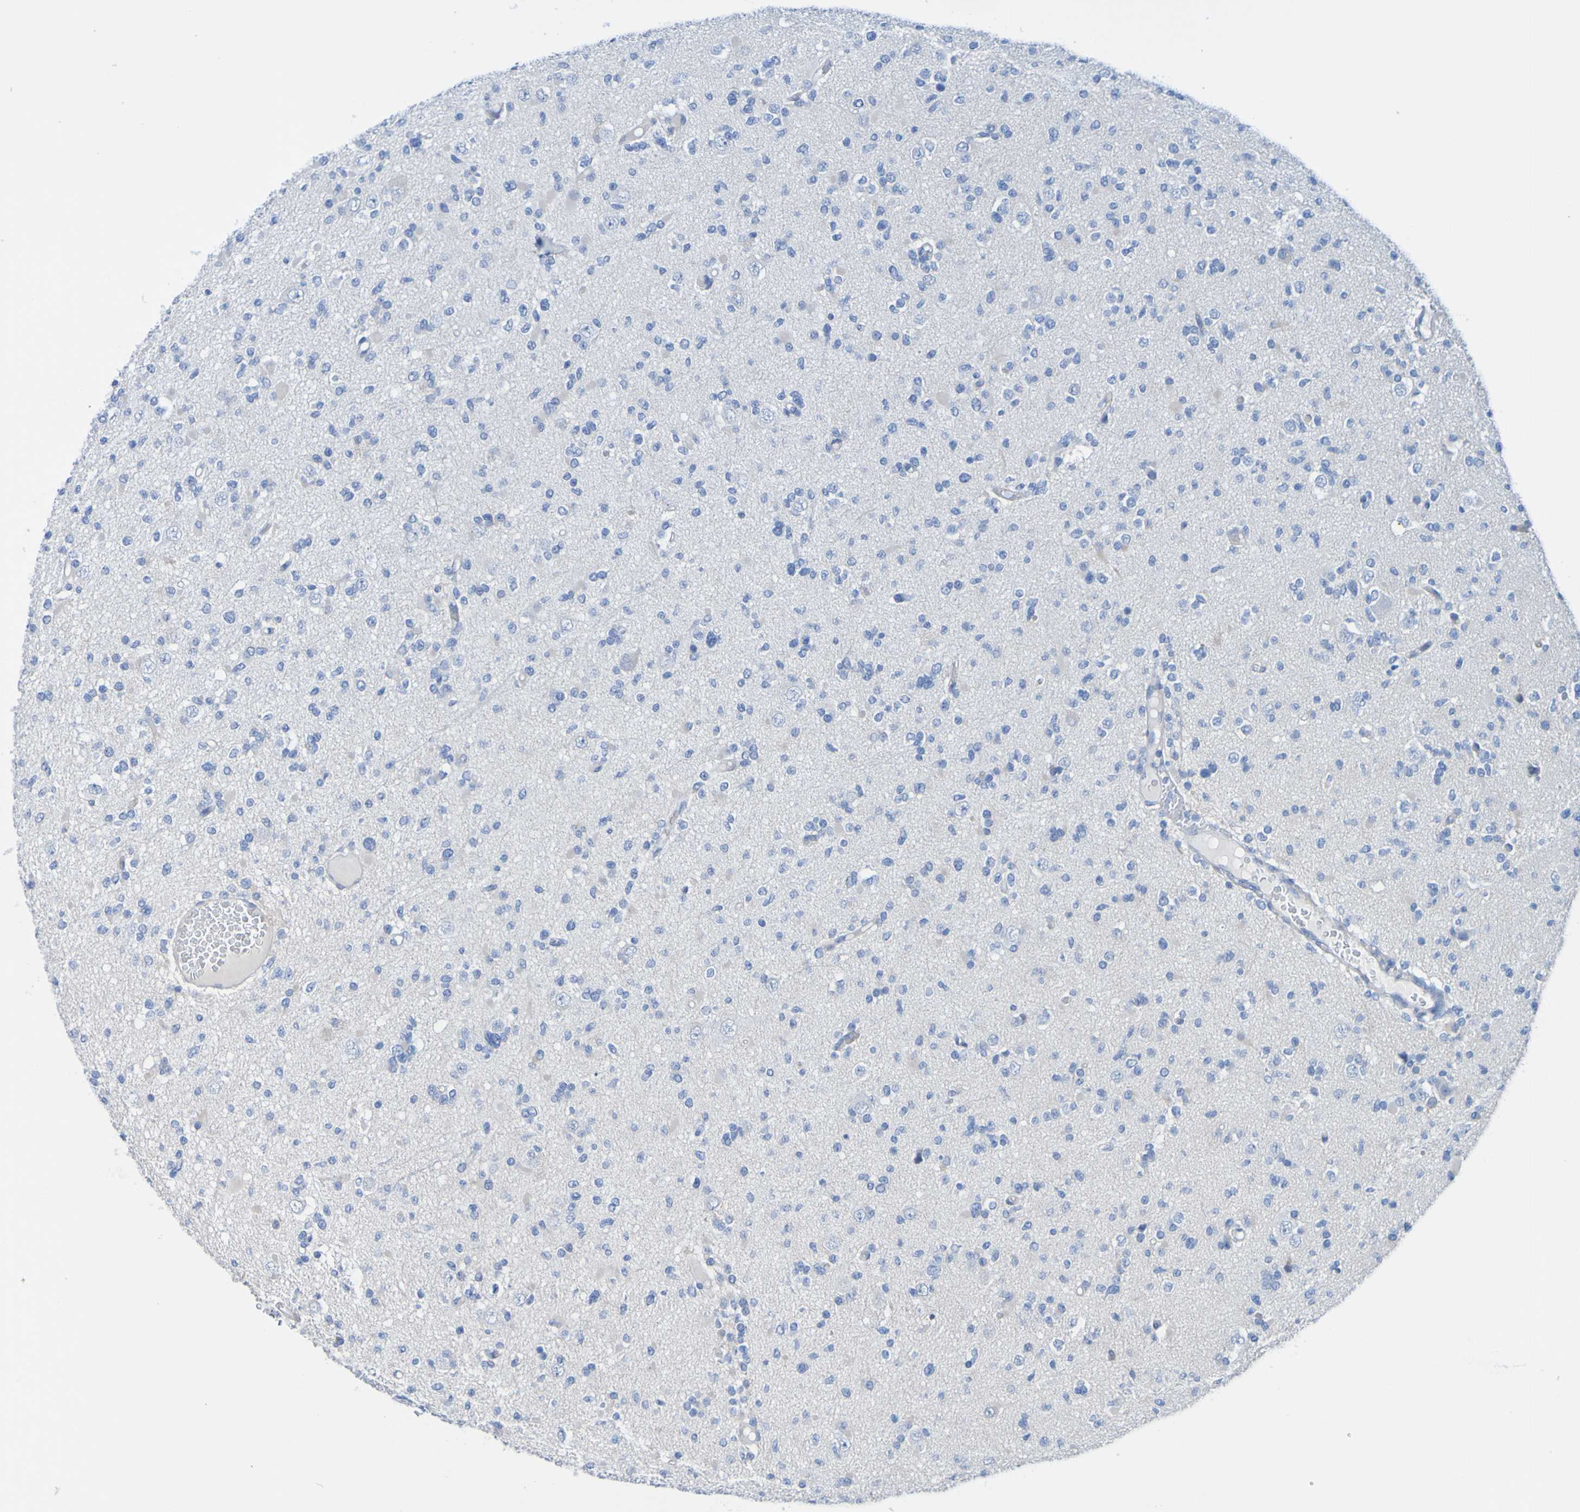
{"staining": {"intensity": "negative", "quantity": "none", "location": "none"}, "tissue": "glioma", "cell_type": "Tumor cells", "image_type": "cancer", "snomed": [{"axis": "morphology", "description": "Glioma, malignant, Low grade"}, {"axis": "topography", "description": "Brain"}], "caption": "This is an immunohistochemistry photomicrograph of human glioma. There is no expression in tumor cells.", "gene": "ACMSD", "patient": {"sex": "female", "age": 22}}